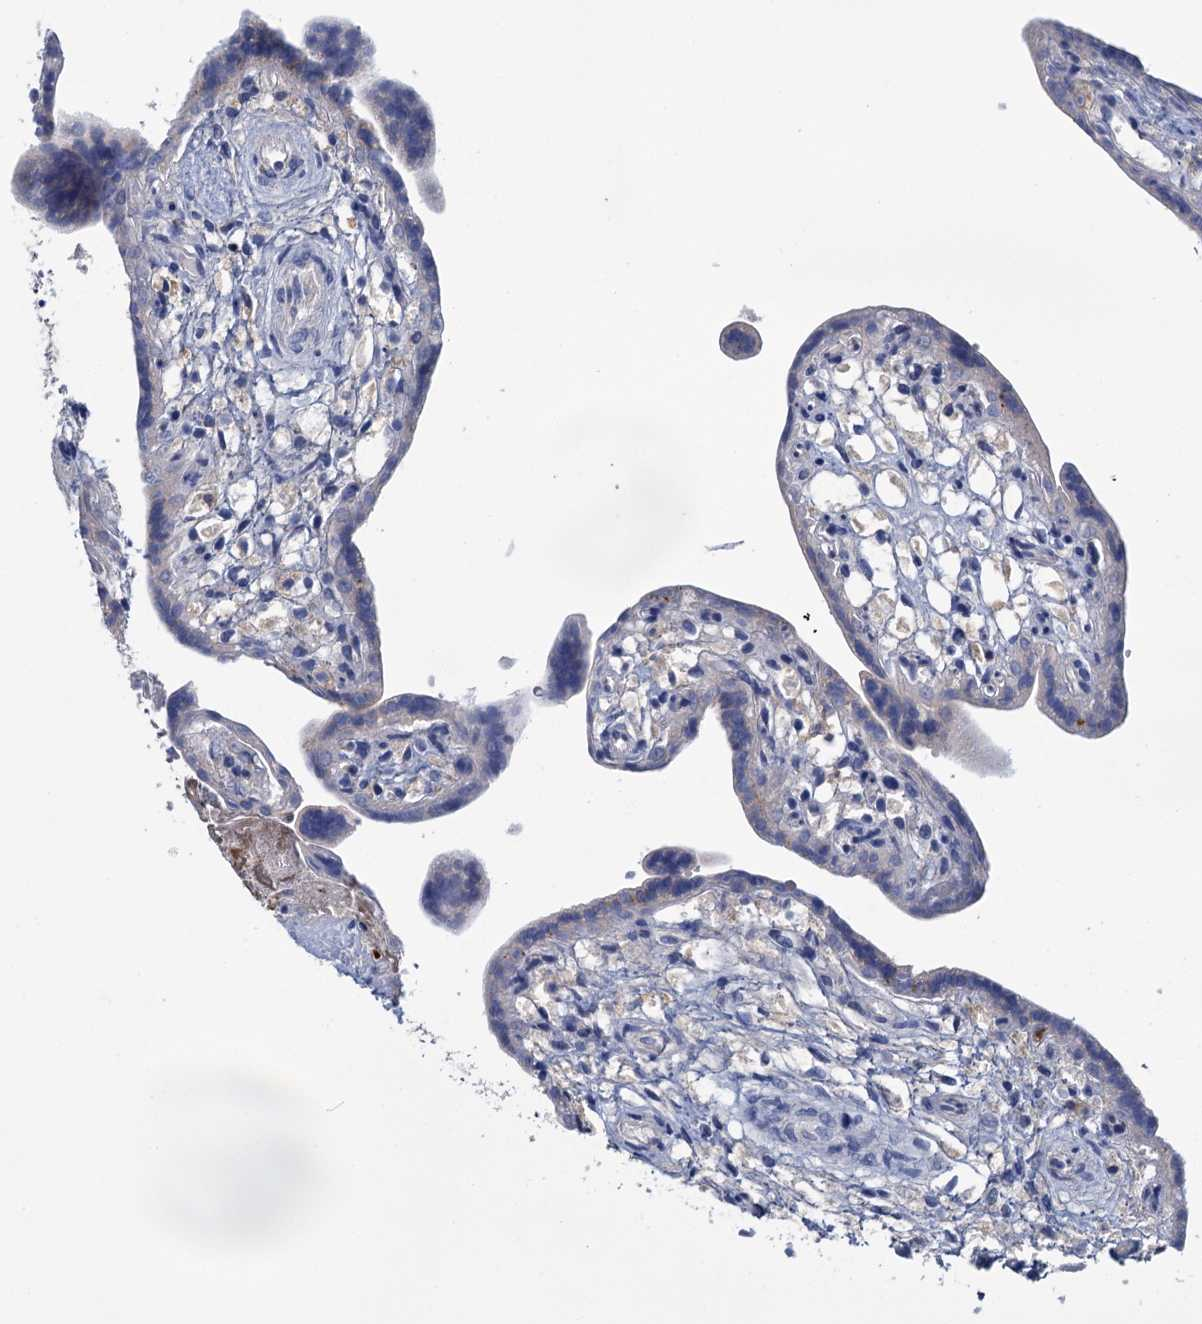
{"staining": {"intensity": "negative", "quantity": "none", "location": "none"}, "tissue": "placenta", "cell_type": "Trophoblastic cells", "image_type": "normal", "snomed": [{"axis": "morphology", "description": "Normal tissue, NOS"}, {"axis": "topography", "description": "Placenta"}], "caption": "This is a photomicrograph of immunohistochemistry (IHC) staining of benign placenta, which shows no staining in trophoblastic cells. (IHC, brightfield microscopy, high magnification).", "gene": "FGFR2", "patient": {"sex": "female", "age": 37}}